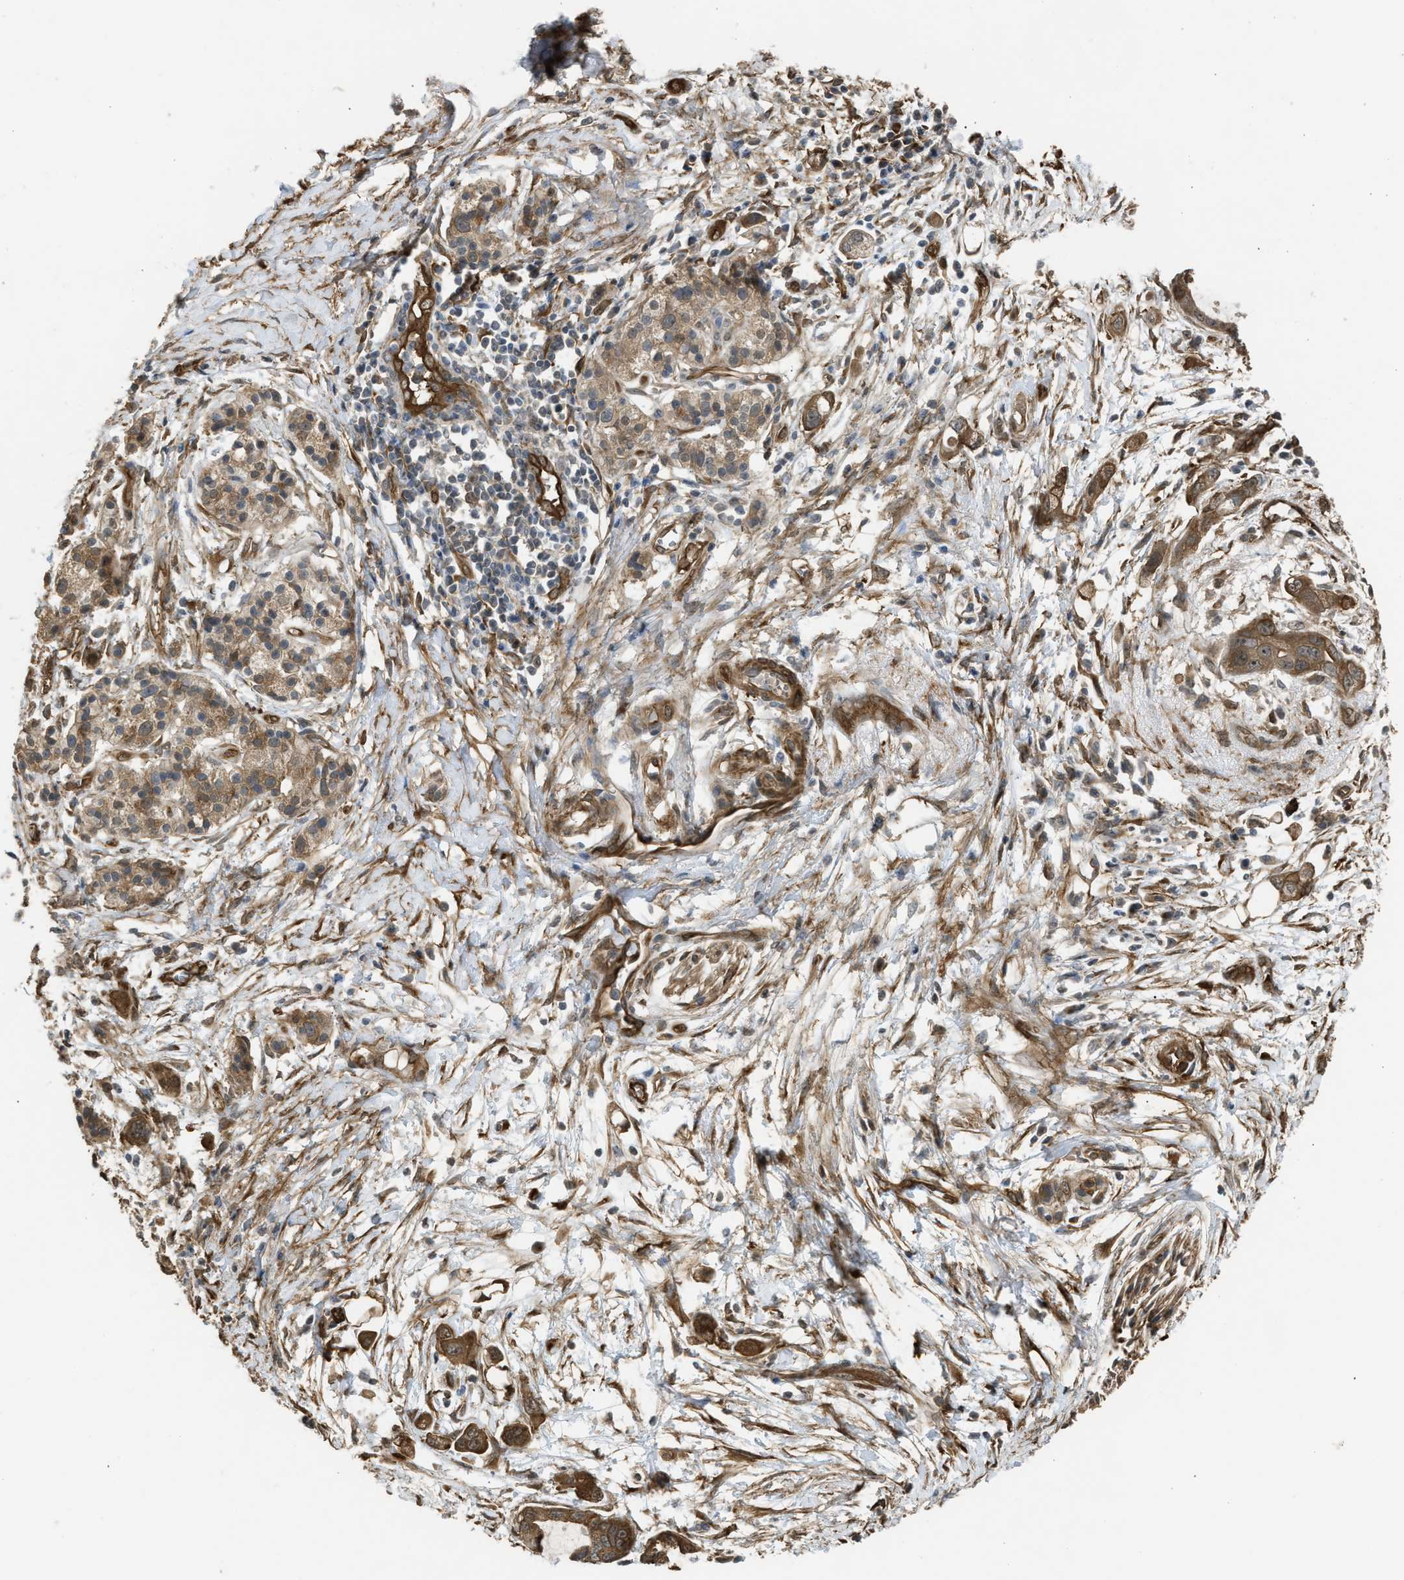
{"staining": {"intensity": "moderate", "quantity": ">75%", "location": "cytoplasmic/membranous"}, "tissue": "pancreatic cancer", "cell_type": "Tumor cells", "image_type": "cancer", "snomed": [{"axis": "morphology", "description": "Adenocarcinoma, NOS"}, {"axis": "topography", "description": "Pancreas"}], "caption": "High-magnification brightfield microscopy of pancreatic cancer stained with DAB (3,3'-diaminobenzidine) (brown) and counterstained with hematoxylin (blue). tumor cells exhibit moderate cytoplasmic/membranous staining is present in approximately>75% of cells. (DAB (3,3'-diaminobenzidine) IHC, brown staining for protein, blue staining for nuclei).", "gene": "BAG3", "patient": {"sex": "male", "age": 59}}